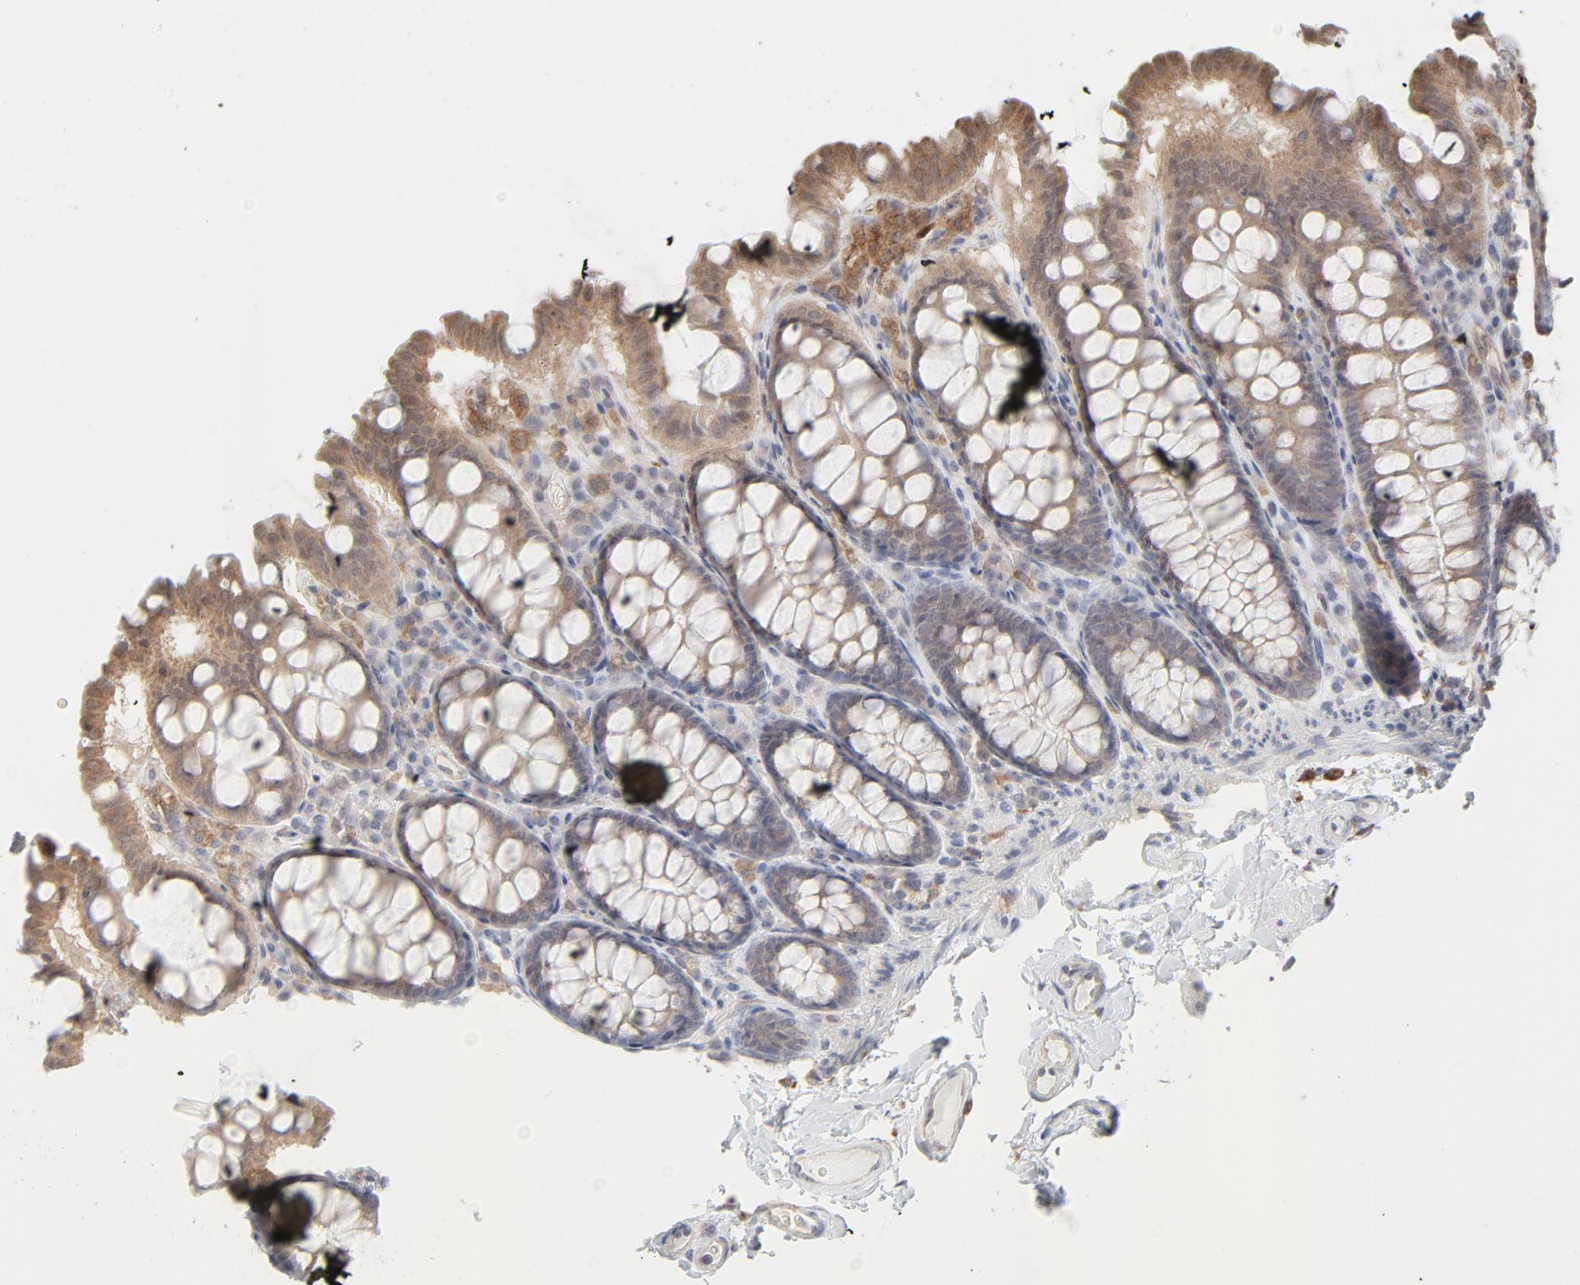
{"staining": {"intensity": "negative", "quantity": "none", "location": "none"}, "tissue": "colon", "cell_type": "Endothelial cells", "image_type": "normal", "snomed": [{"axis": "morphology", "description": "Normal tissue, NOS"}, {"axis": "topography", "description": "Colon"}], "caption": "DAB immunohistochemical staining of unremarkable human colon demonstrates no significant expression in endothelial cells.", "gene": "RAB5C", "patient": {"sex": "female", "age": 61}}